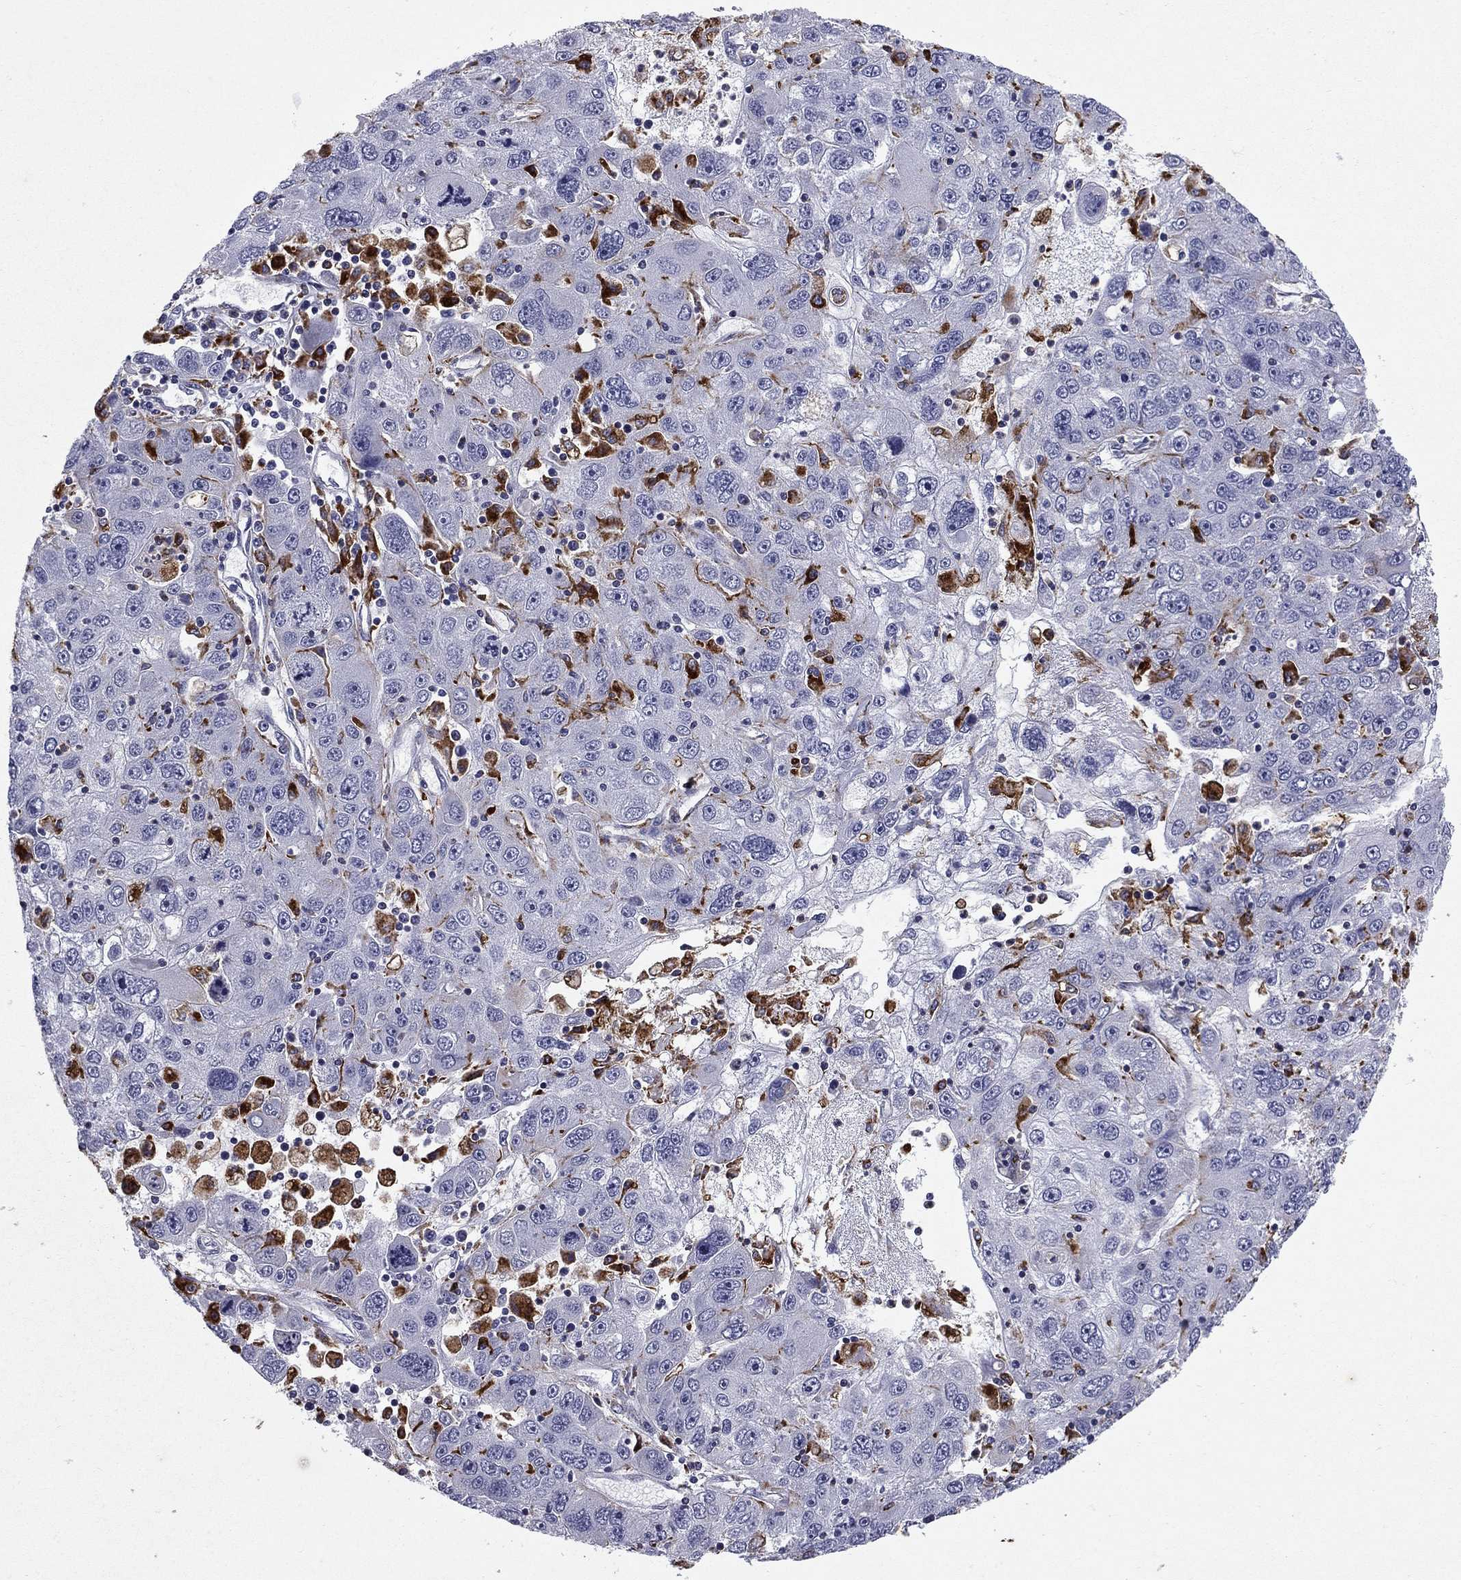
{"staining": {"intensity": "negative", "quantity": "none", "location": "none"}, "tissue": "stomach cancer", "cell_type": "Tumor cells", "image_type": "cancer", "snomed": [{"axis": "morphology", "description": "Adenocarcinoma, NOS"}, {"axis": "topography", "description": "Stomach"}], "caption": "Stomach cancer (adenocarcinoma) was stained to show a protein in brown. There is no significant staining in tumor cells.", "gene": "MADCAM1", "patient": {"sex": "male", "age": 56}}